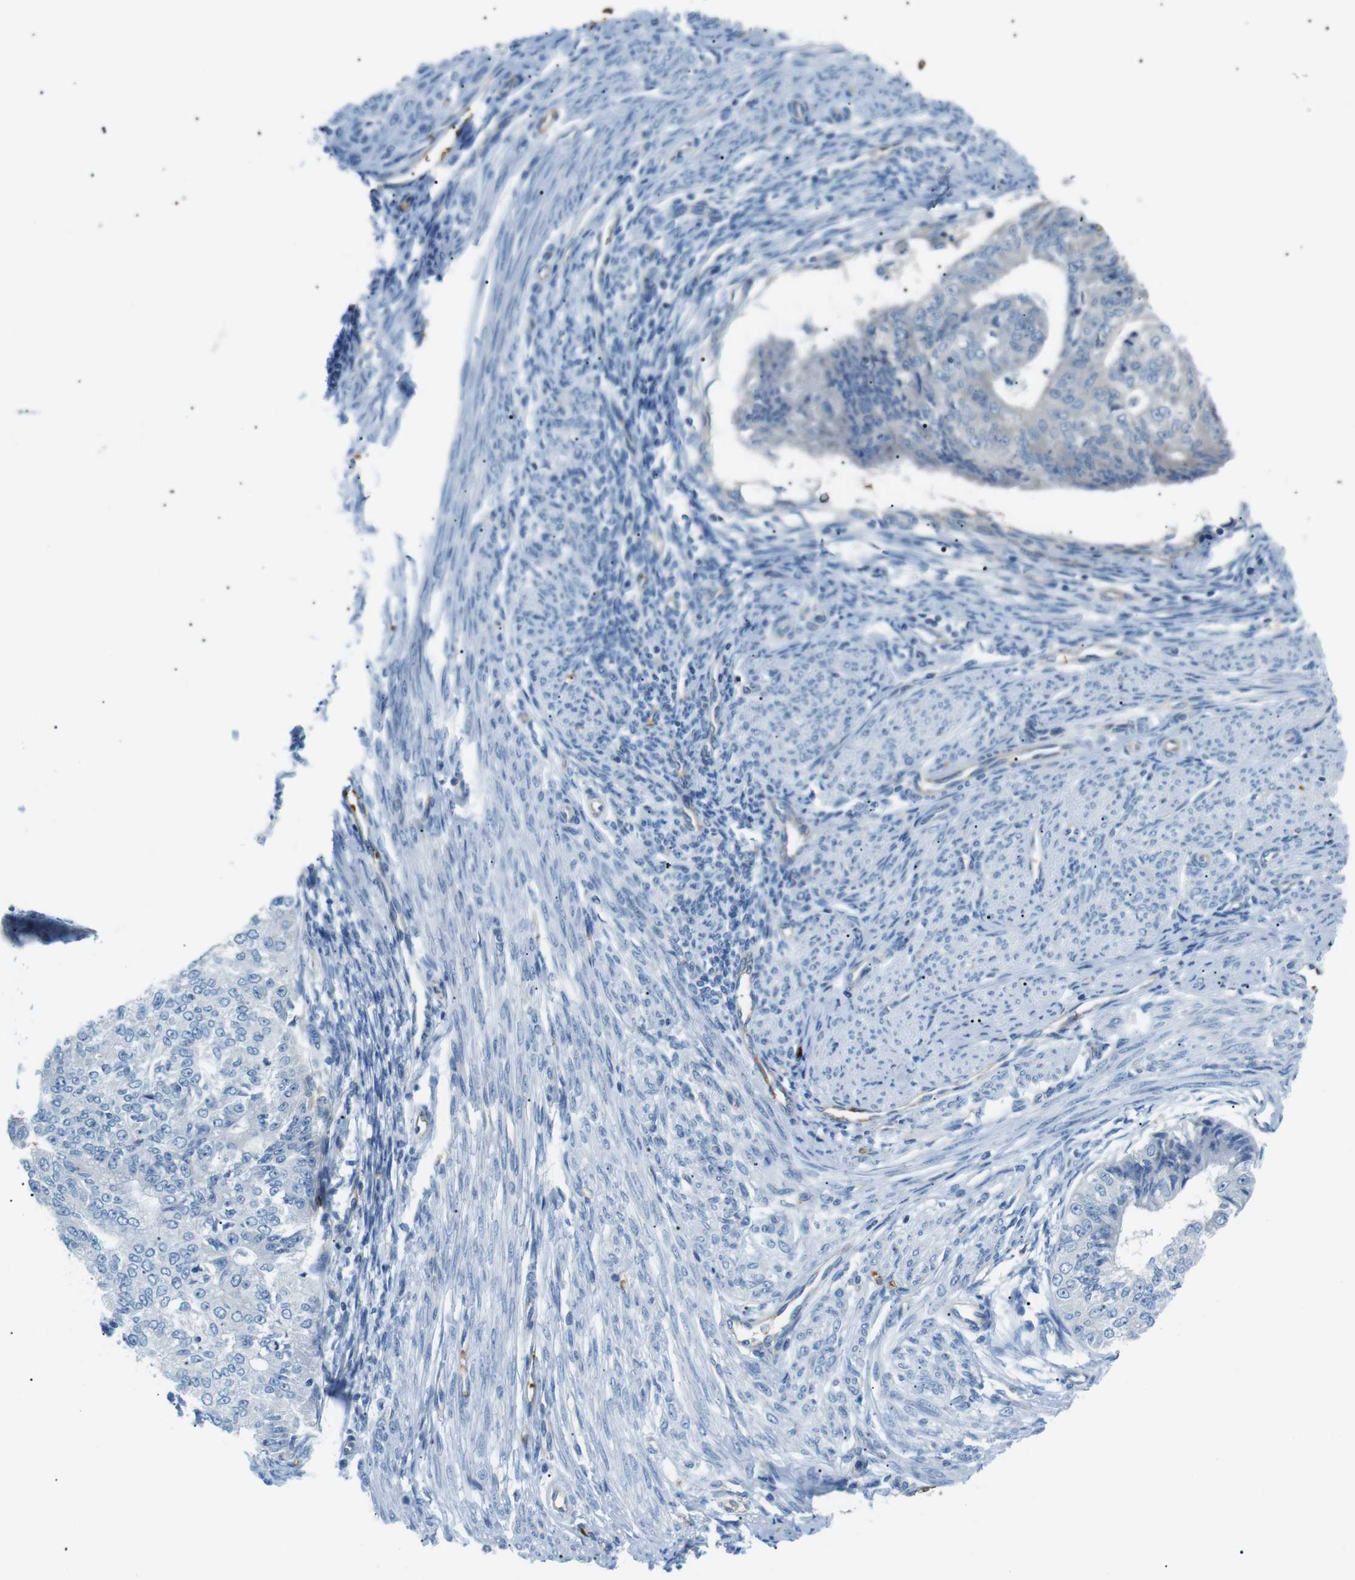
{"staining": {"intensity": "negative", "quantity": "none", "location": "none"}, "tissue": "endometrial cancer", "cell_type": "Tumor cells", "image_type": "cancer", "snomed": [{"axis": "morphology", "description": "Adenocarcinoma, NOS"}, {"axis": "topography", "description": "Endometrium"}], "caption": "Micrograph shows no protein expression in tumor cells of endometrial cancer tissue.", "gene": "ADCY10", "patient": {"sex": "female", "age": 32}}